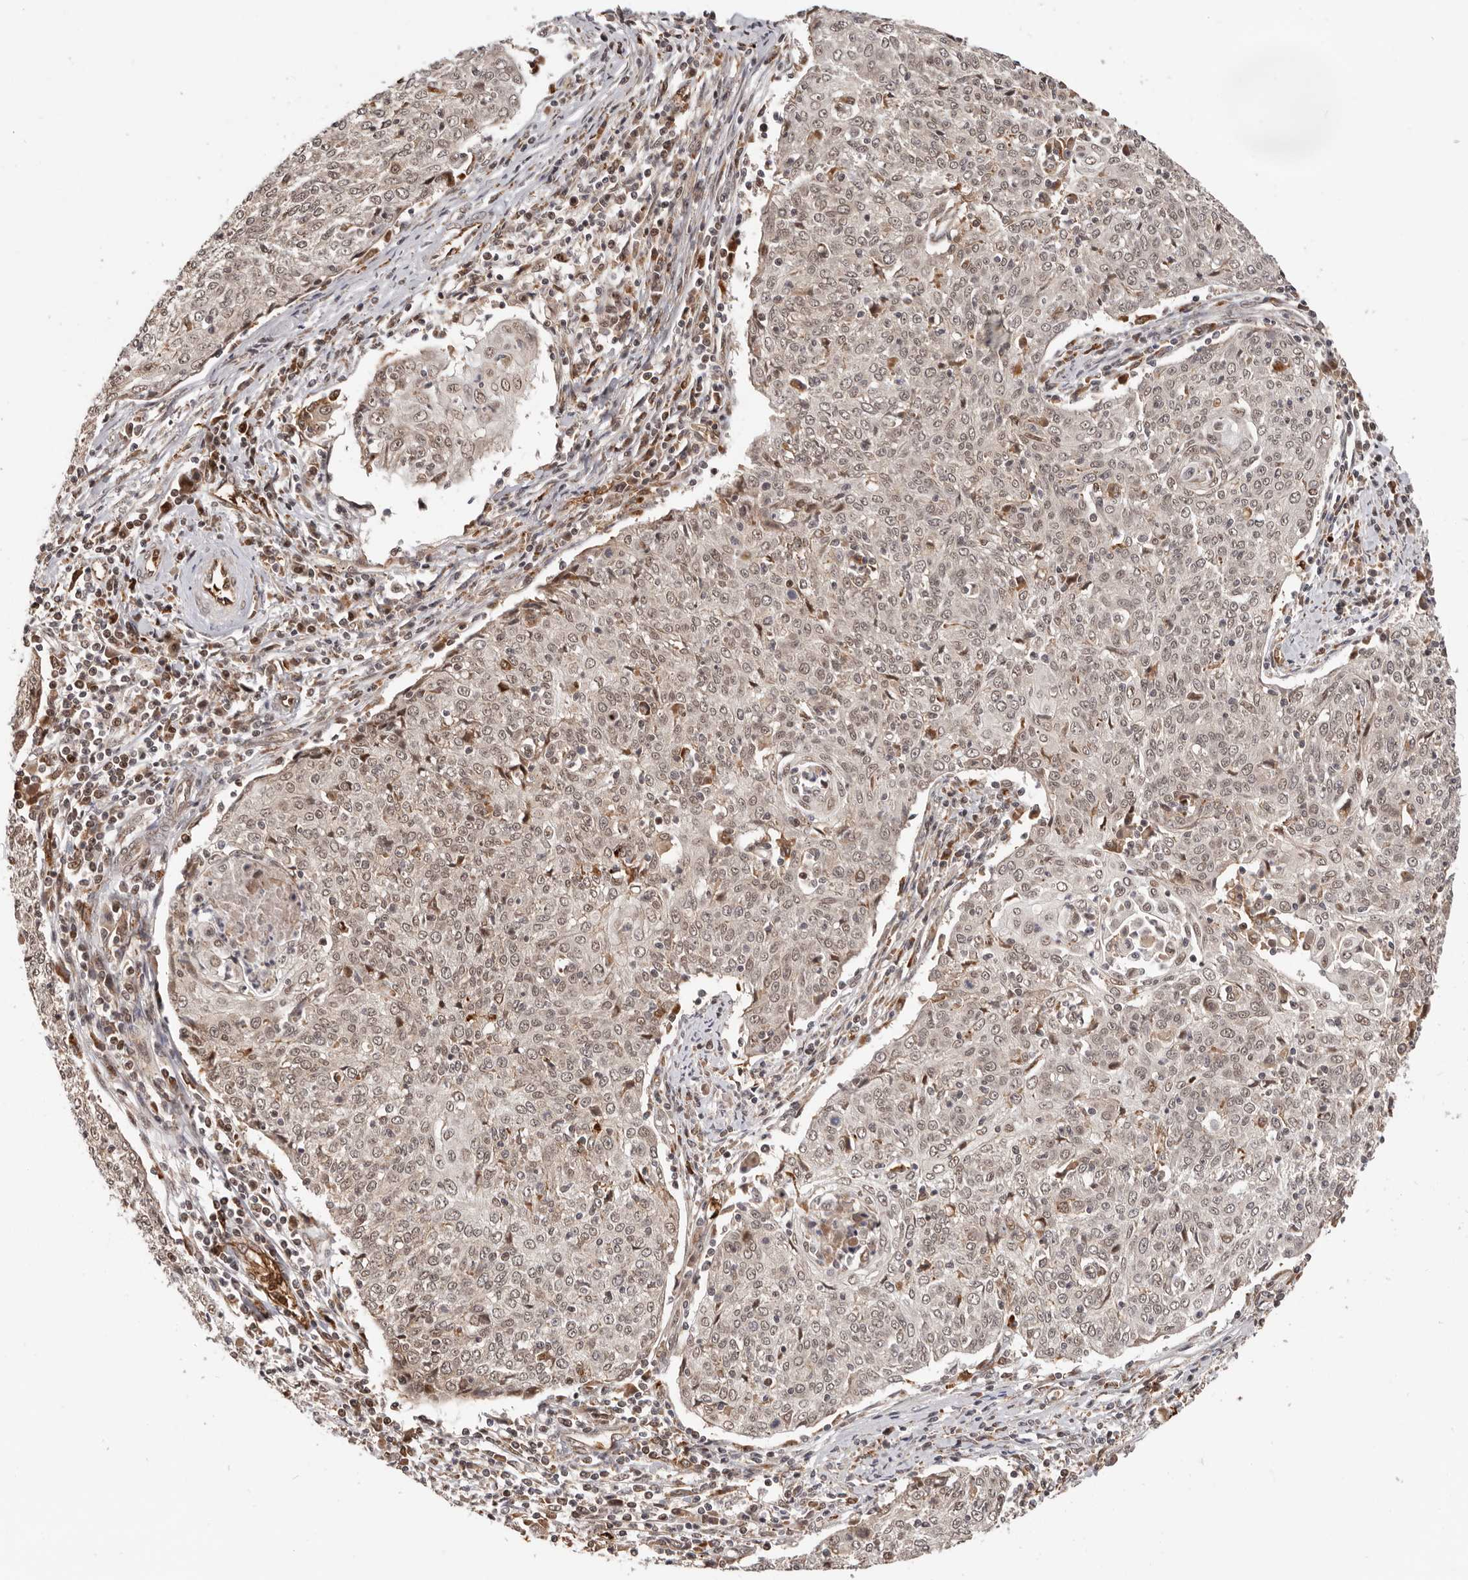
{"staining": {"intensity": "weak", "quantity": ">75%", "location": "nuclear"}, "tissue": "cervical cancer", "cell_type": "Tumor cells", "image_type": "cancer", "snomed": [{"axis": "morphology", "description": "Squamous cell carcinoma, NOS"}, {"axis": "topography", "description": "Cervix"}], "caption": "This image demonstrates IHC staining of squamous cell carcinoma (cervical), with low weak nuclear positivity in approximately >75% of tumor cells.", "gene": "NCOA3", "patient": {"sex": "female", "age": 48}}